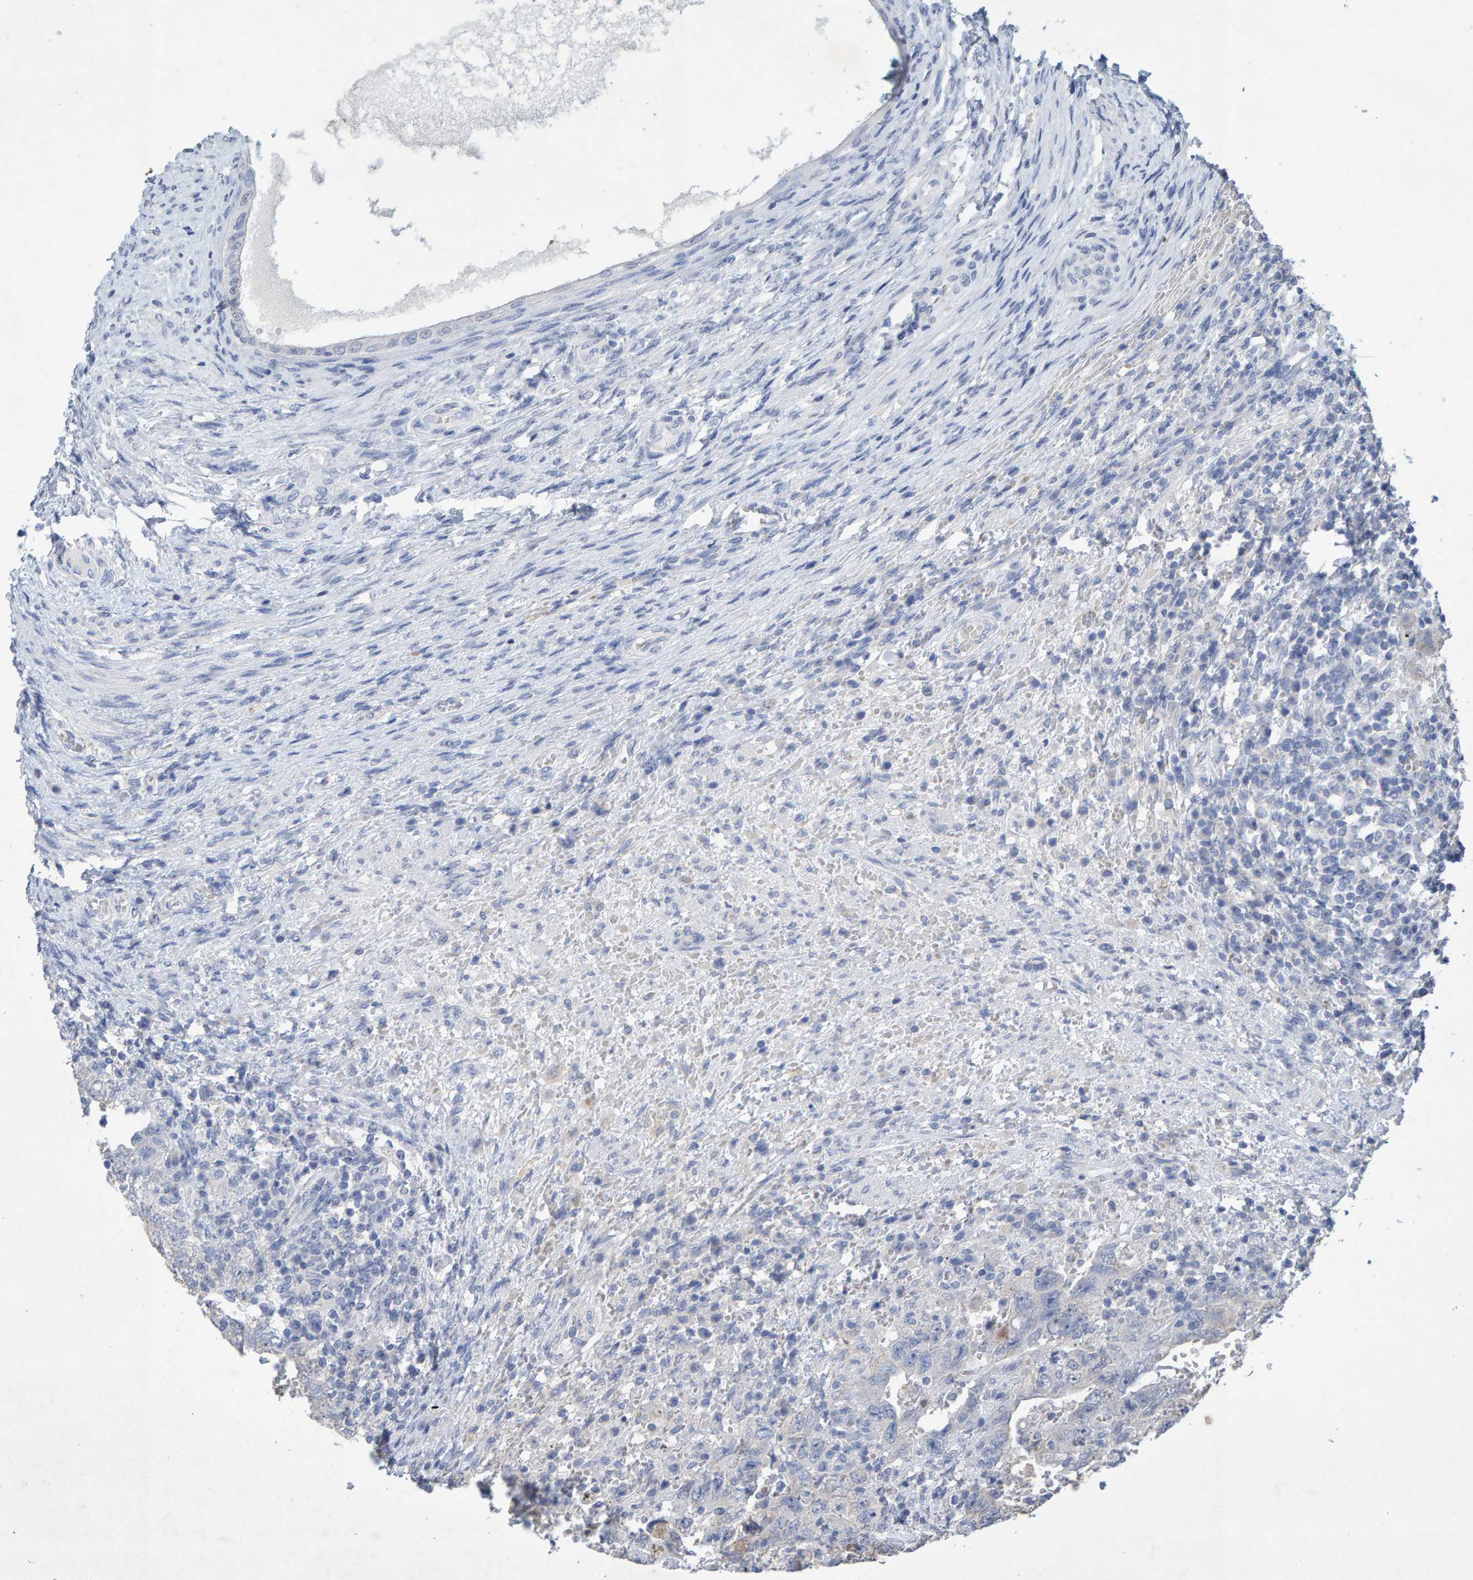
{"staining": {"intensity": "negative", "quantity": "none", "location": "none"}, "tissue": "testis cancer", "cell_type": "Tumor cells", "image_type": "cancer", "snomed": [{"axis": "morphology", "description": "Carcinoma, Embryonal, NOS"}, {"axis": "topography", "description": "Testis"}], "caption": "The IHC image has no significant positivity in tumor cells of embryonal carcinoma (testis) tissue.", "gene": "CTH", "patient": {"sex": "male", "age": 26}}